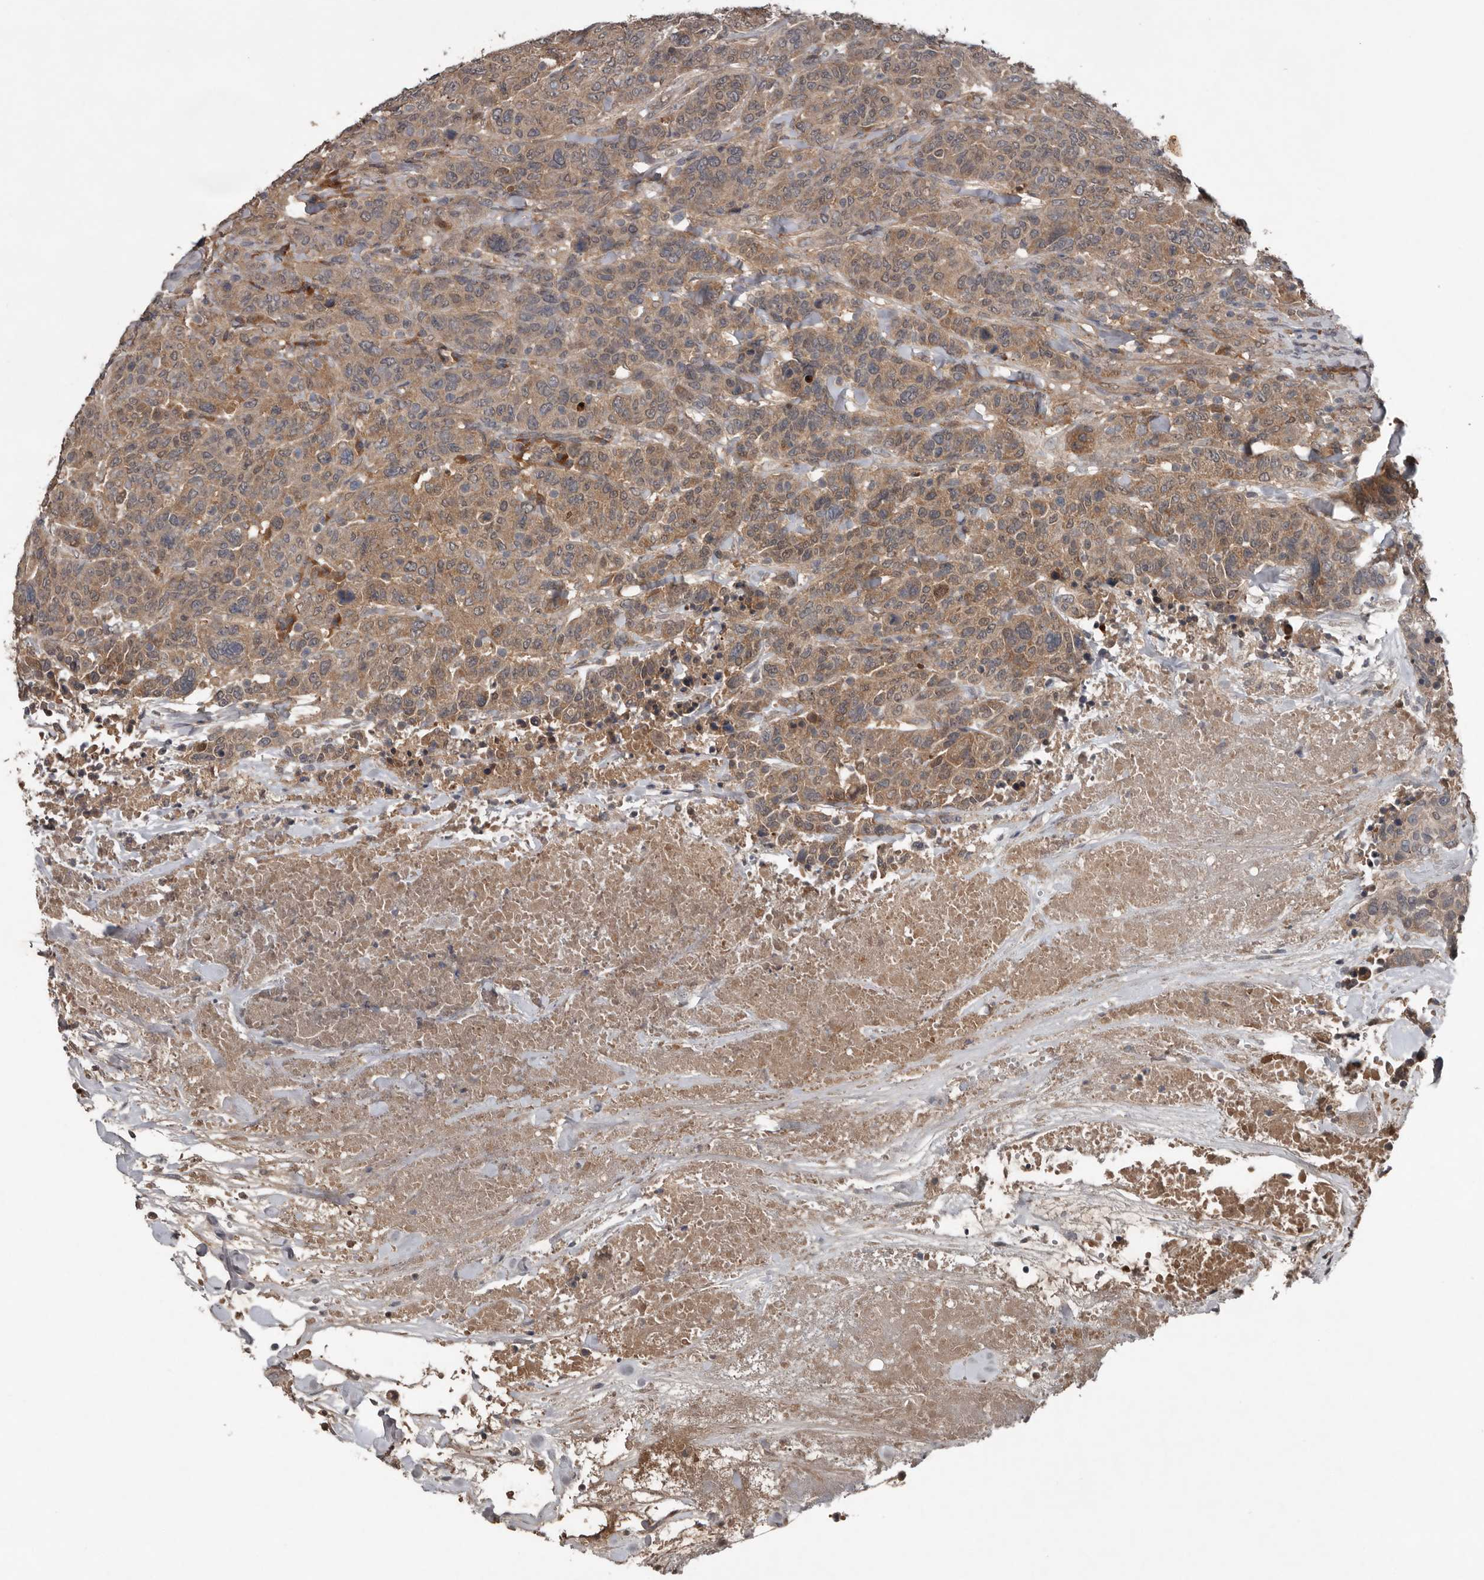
{"staining": {"intensity": "moderate", "quantity": ">75%", "location": "cytoplasmic/membranous"}, "tissue": "breast cancer", "cell_type": "Tumor cells", "image_type": "cancer", "snomed": [{"axis": "morphology", "description": "Duct carcinoma"}, {"axis": "topography", "description": "Breast"}], "caption": "Breast cancer was stained to show a protein in brown. There is medium levels of moderate cytoplasmic/membranous positivity in about >75% of tumor cells. (IHC, brightfield microscopy, high magnification).", "gene": "DNAJB4", "patient": {"sex": "female", "age": 37}}